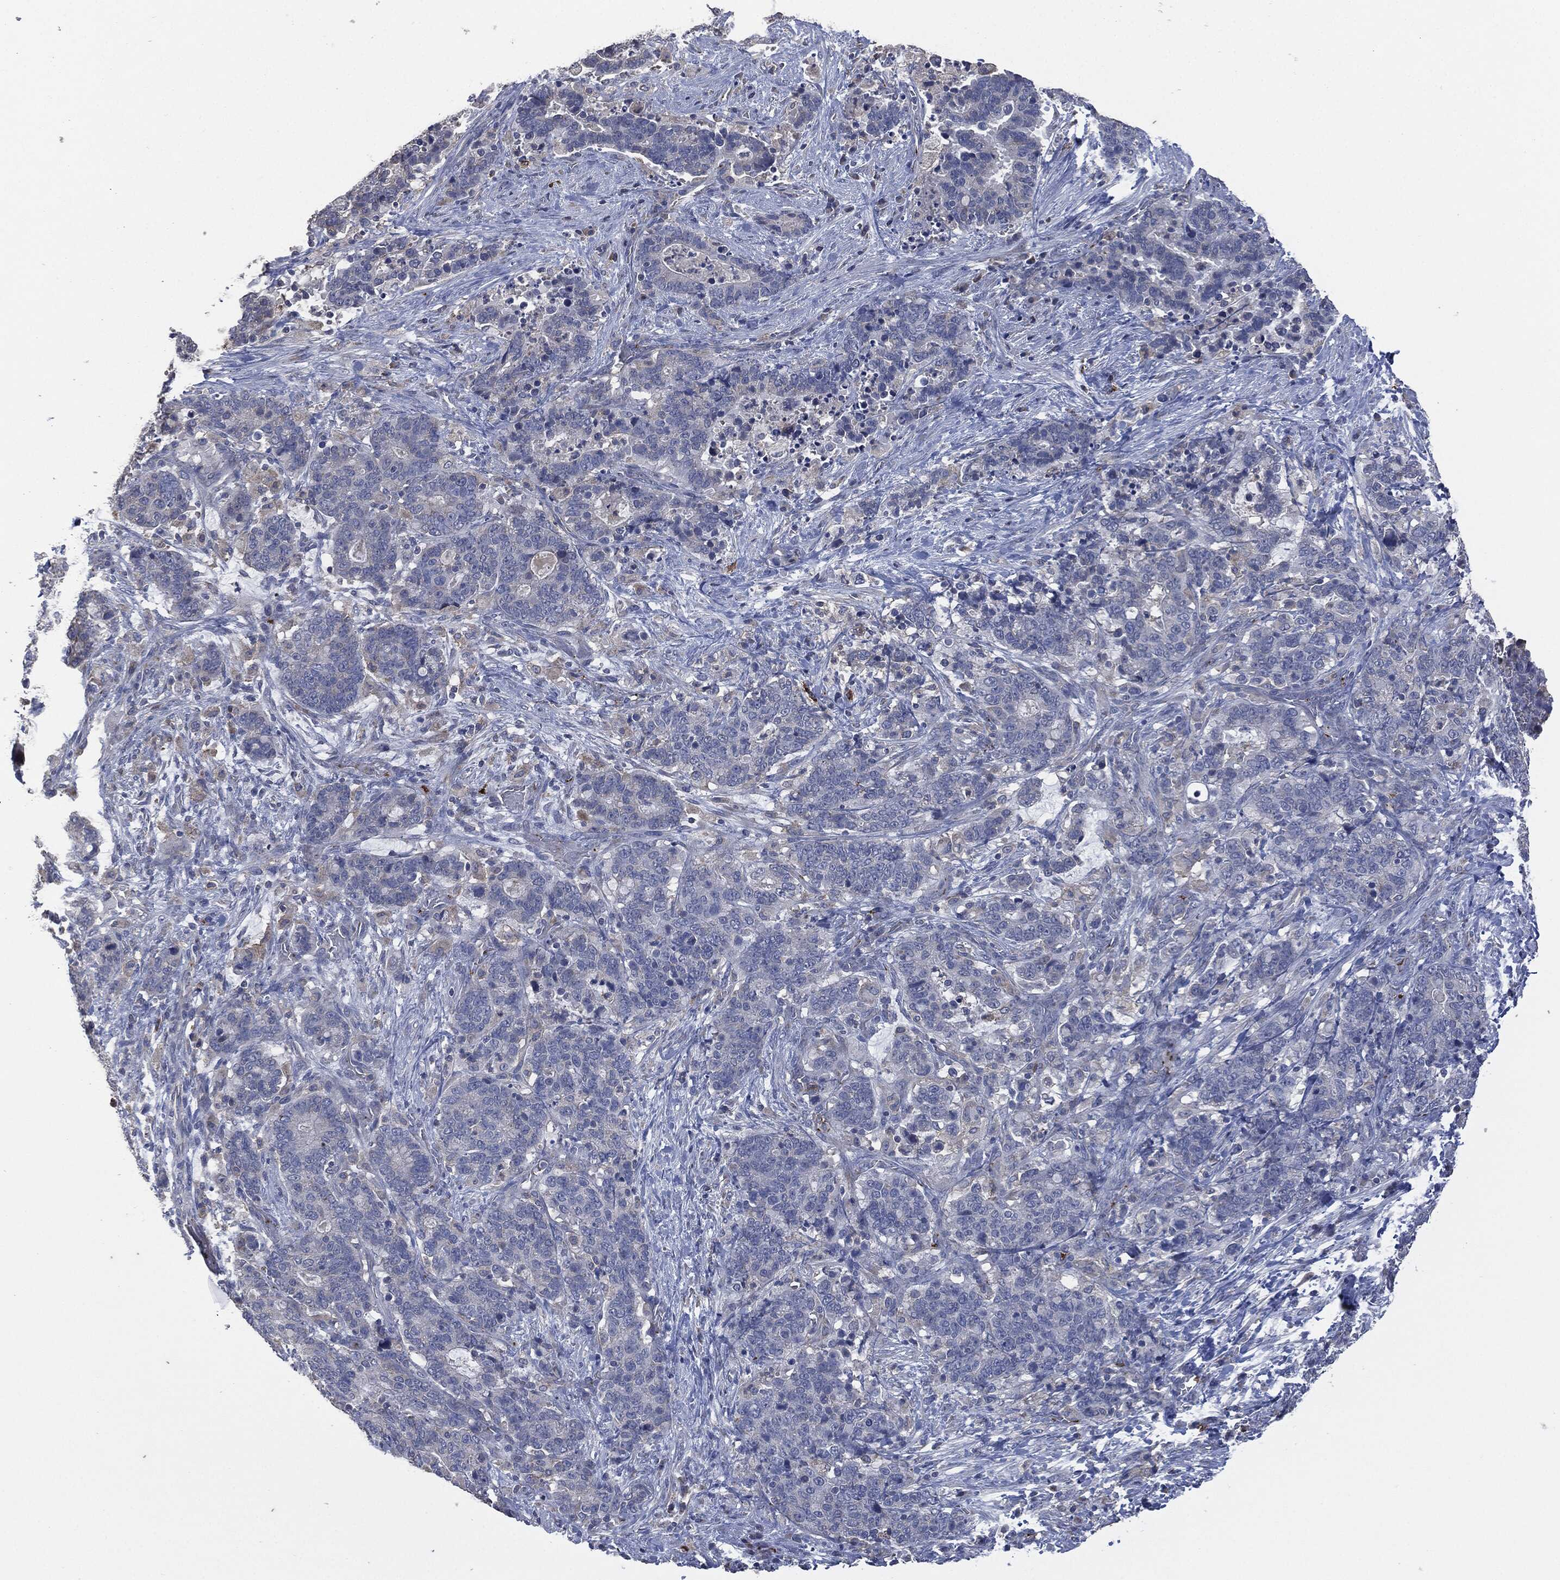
{"staining": {"intensity": "weak", "quantity": "<25%", "location": "cytoplasmic/membranous"}, "tissue": "stomach cancer", "cell_type": "Tumor cells", "image_type": "cancer", "snomed": [{"axis": "morphology", "description": "Normal tissue, NOS"}, {"axis": "morphology", "description": "Adenocarcinoma, NOS"}, {"axis": "topography", "description": "Stomach"}], "caption": "An IHC histopathology image of stomach cancer (adenocarcinoma) is shown. There is no staining in tumor cells of stomach cancer (adenocarcinoma). Brightfield microscopy of immunohistochemistry stained with DAB (brown) and hematoxylin (blue), captured at high magnification.", "gene": "CD33", "patient": {"sex": "female", "age": 64}}